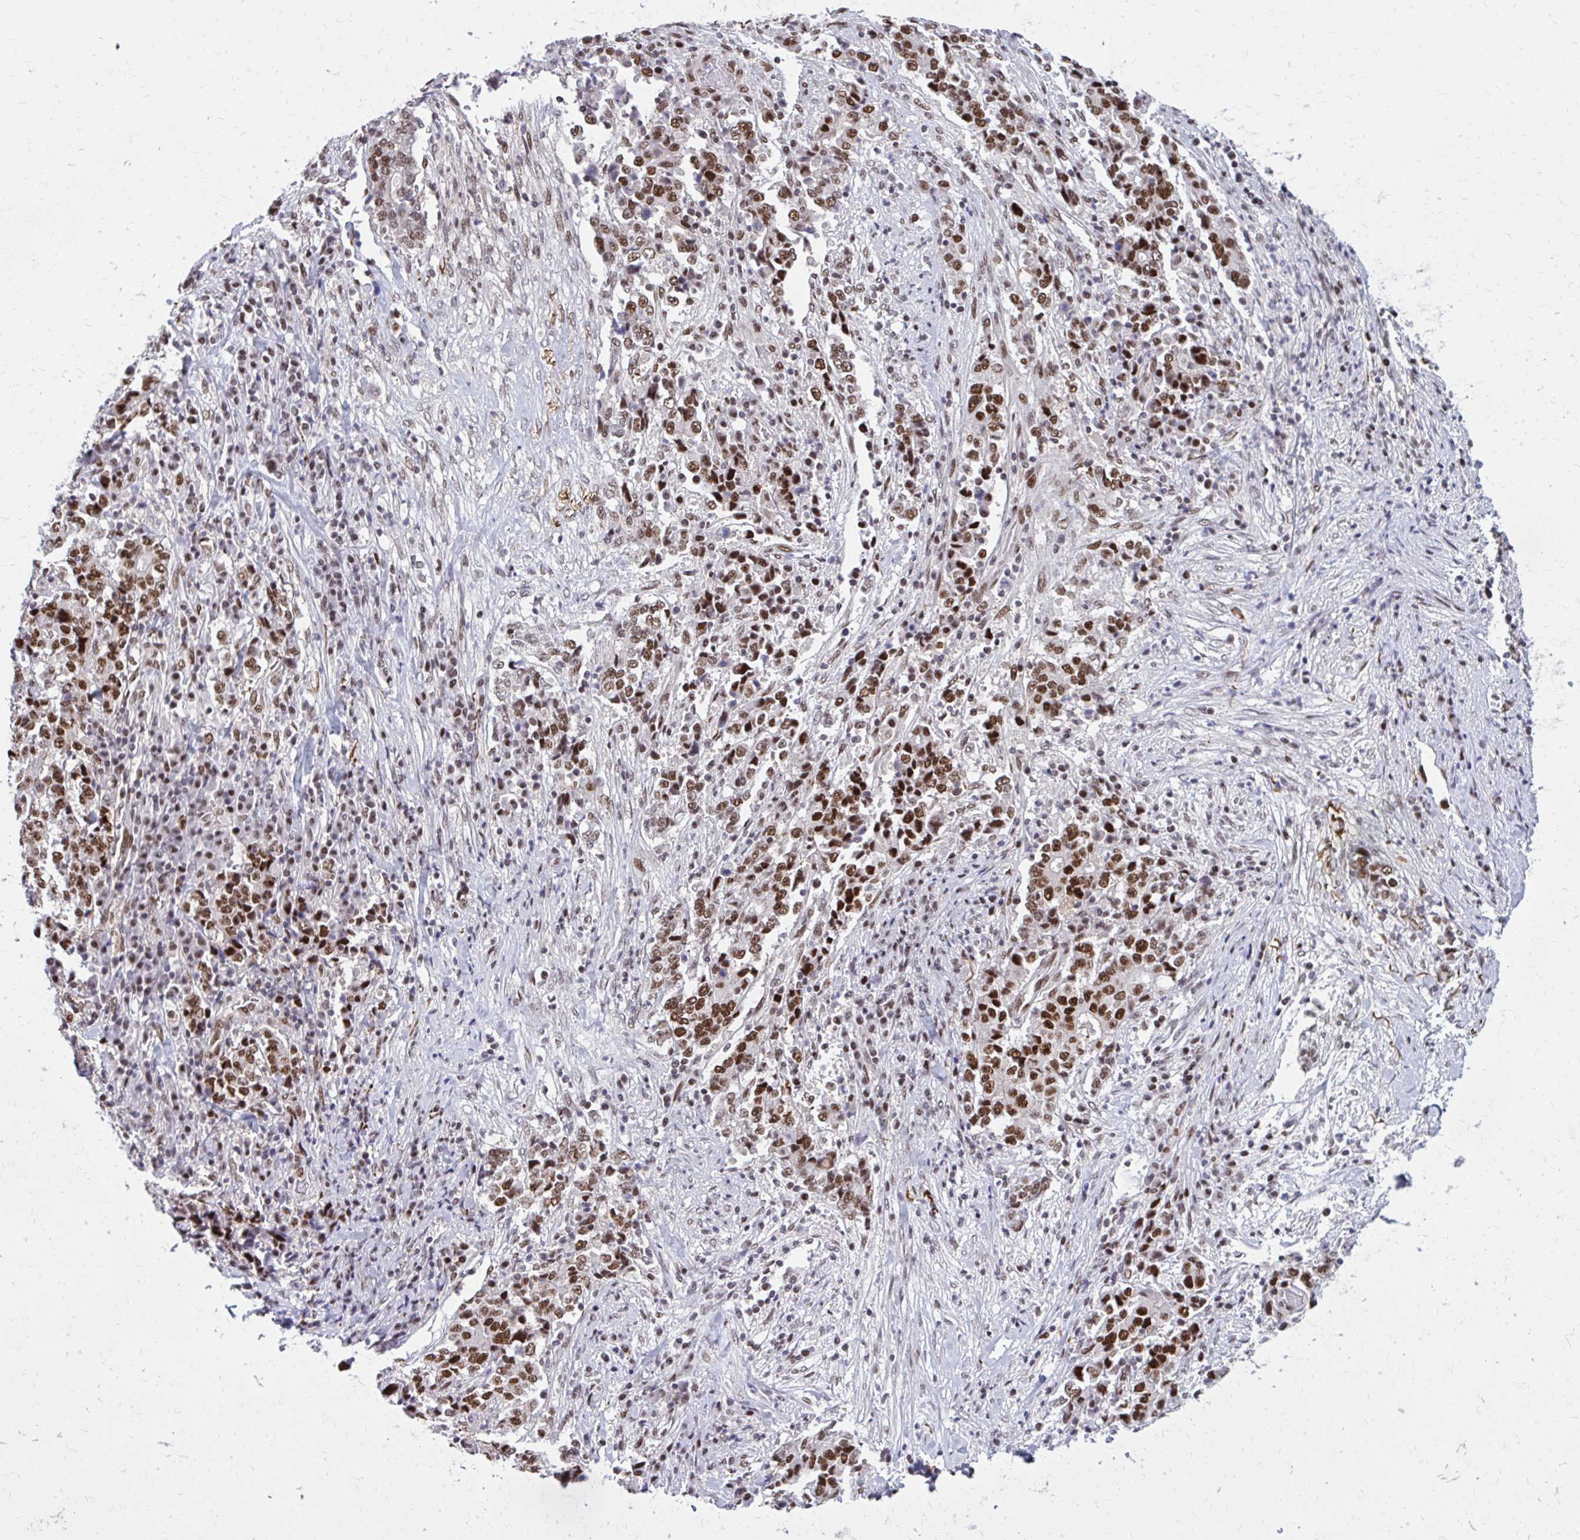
{"staining": {"intensity": "strong", "quantity": ">75%", "location": "nuclear"}, "tissue": "stomach cancer", "cell_type": "Tumor cells", "image_type": "cancer", "snomed": [{"axis": "morphology", "description": "Normal tissue, NOS"}, {"axis": "morphology", "description": "Adenocarcinoma, NOS"}, {"axis": "topography", "description": "Stomach, upper"}, {"axis": "topography", "description": "Stomach"}], "caption": "Adenocarcinoma (stomach) was stained to show a protein in brown. There is high levels of strong nuclear positivity in approximately >75% of tumor cells. The staining is performed using DAB (3,3'-diaminobenzidine) brown chromogen to label protein expression. The nuclei are counter-stained blue using hematoxylin.", "gene": "PSME4", "patient": {"sex": "male", "age": 59}}